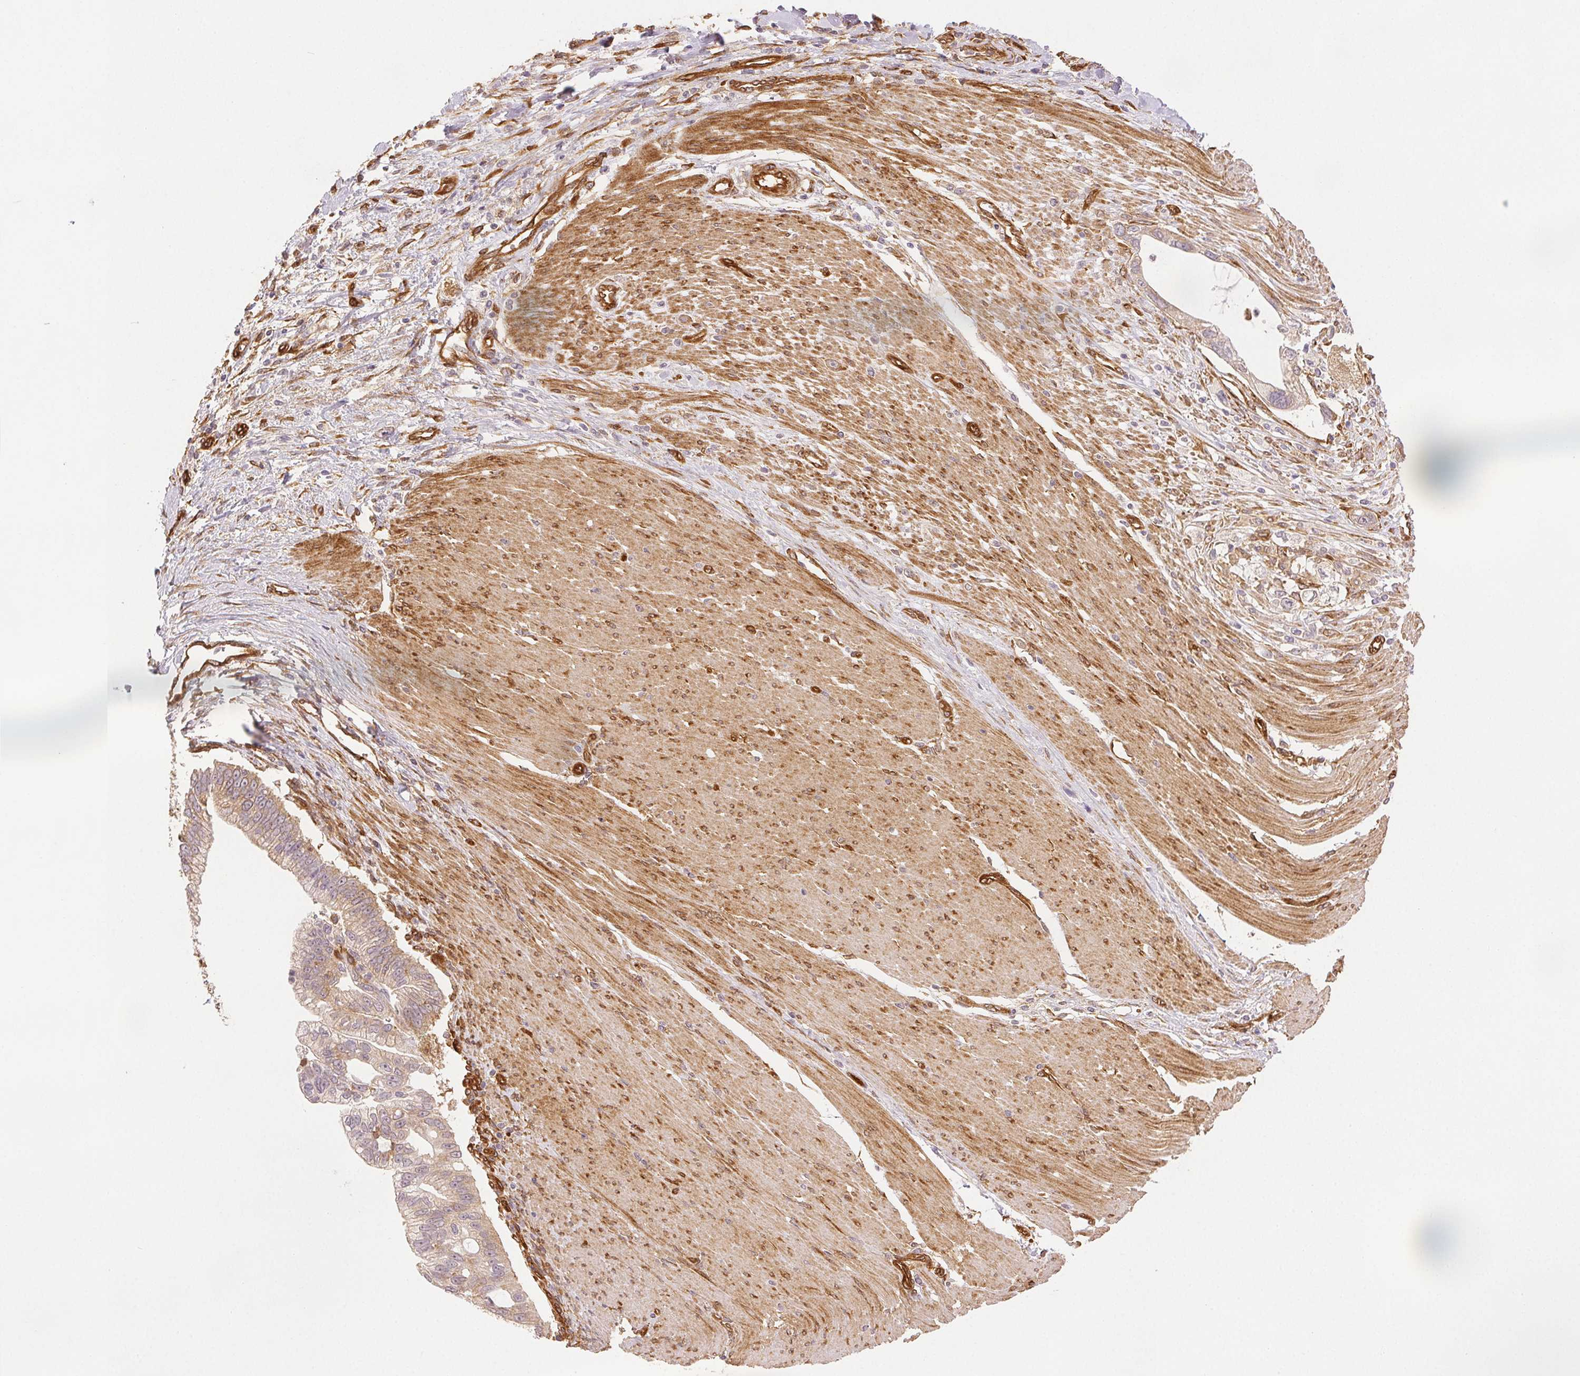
{"staining": {"intensity": "weak", "quantity": "<25%", "location": "cytoplasmic/membranous"}, "tissue": "pancreatic cancer", "cell_type": "Tumor cells", "image_type": "cancer", "snomed": [{"axis": "morphology", "description": "Adenocarcinoma, NOS"}, {"axis": "topography", "description": "Pancreas"}], "caption": "A high-resolution micrograph shows immunohistochemistry (IHC) staining of pancreatic adenocarcinoma, which exhibits no significant expression in tumor cells.", "gene": "DIAPH2", "patient": {"sex": "male", "age": 70}}